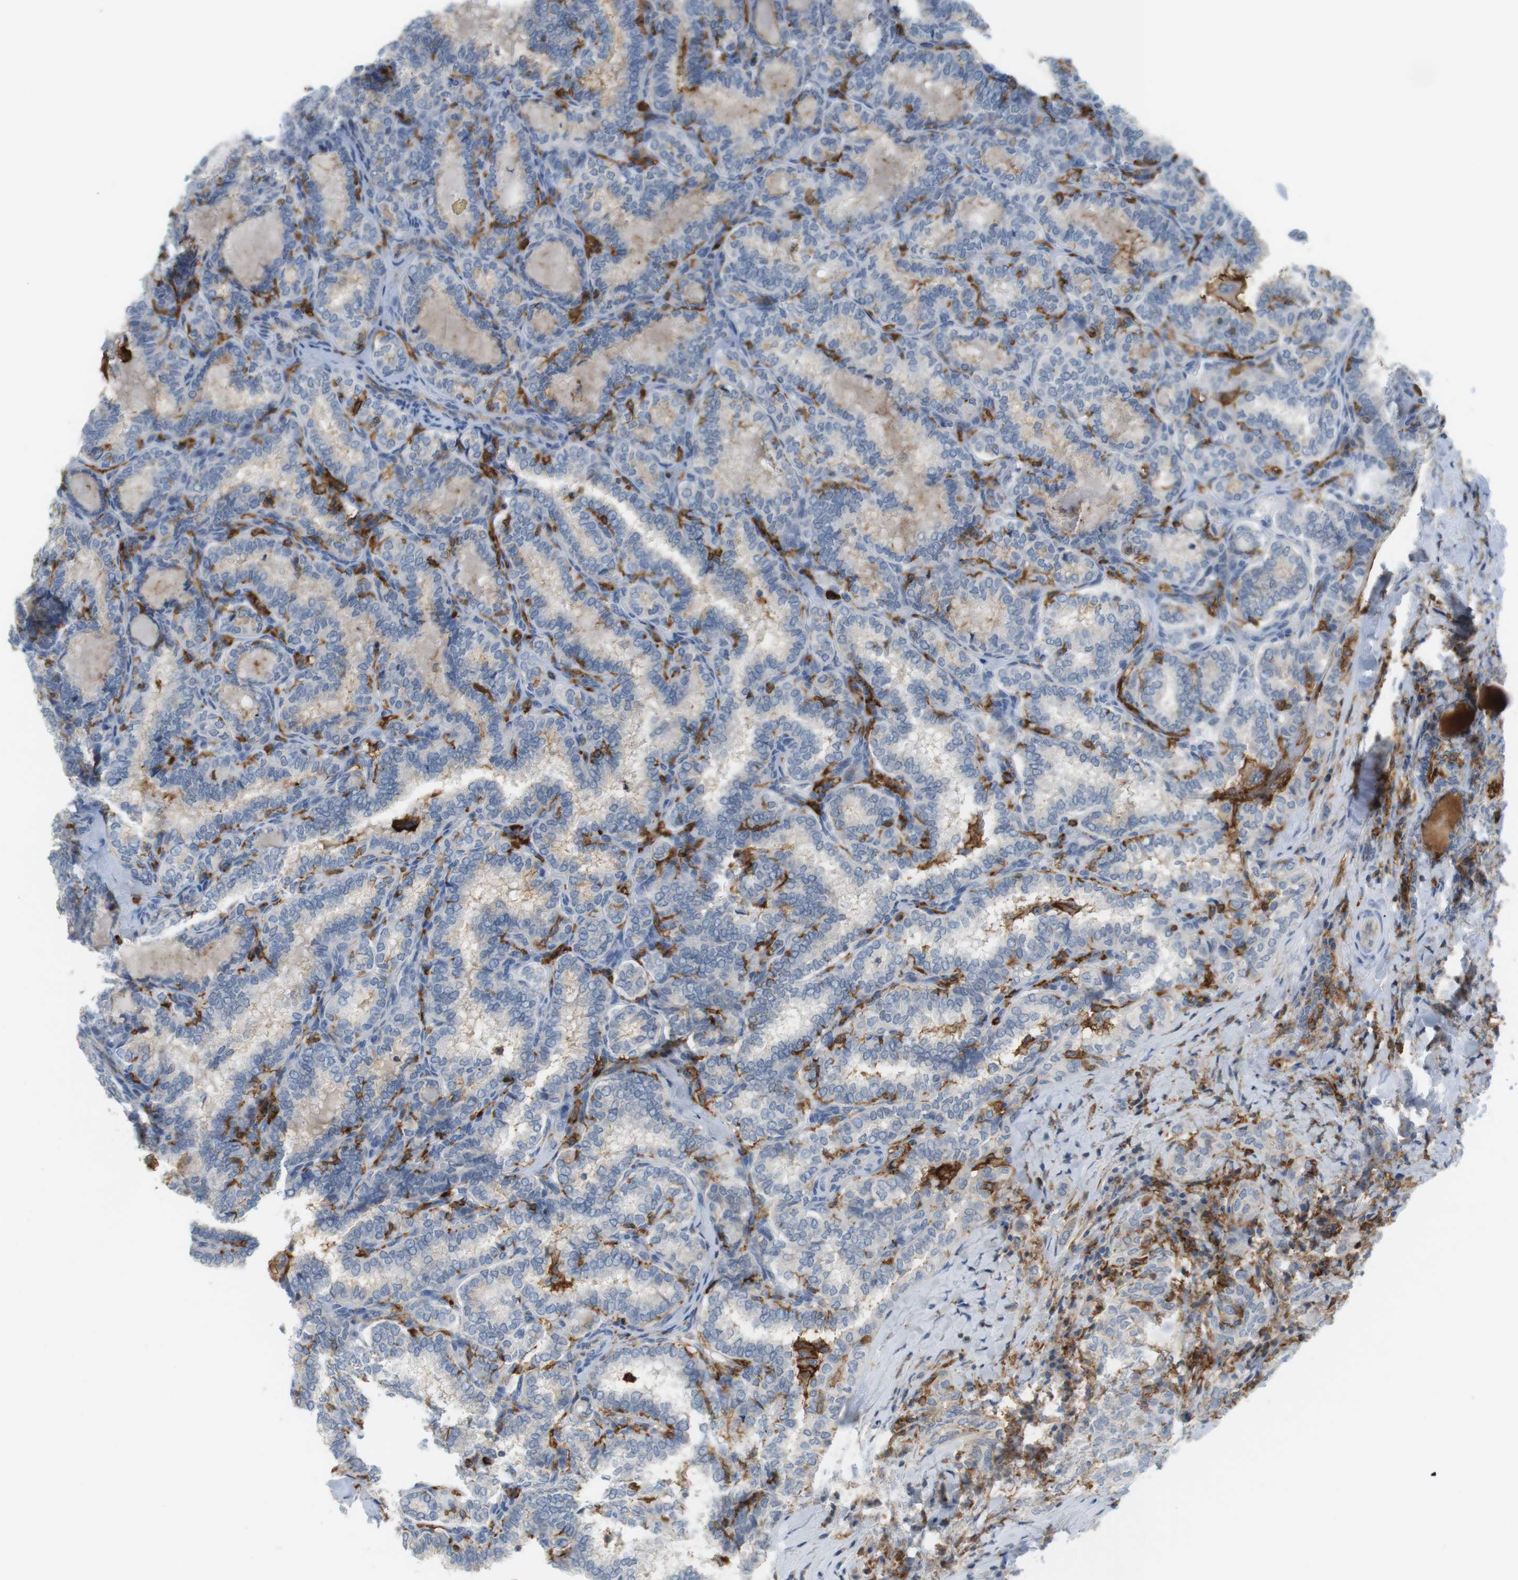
{"staining": {"intensity": "negative", "quantity": "none", "location": "none"}, "tissue": "thyroid cancer", "cell_type": "Tumor cells", "image_type": "cancer", "snomed": [{"axis": "morphology", "description": "Normal tissue, NOS"}, {"axis": "morphology", "description": "Papillary adenocarcinoma, NOS"}, {"axis": "topography", "description": "Thyroid gland"}], "caption": "Immunohistochemistry (IHC) image of thyroid cancer stained for a protein (brown), which displays no positivity in tumor cells. Nuclei are stained in blue.", "gene": "SIRPA", "patient": {"sex": "female", "age": 30}}